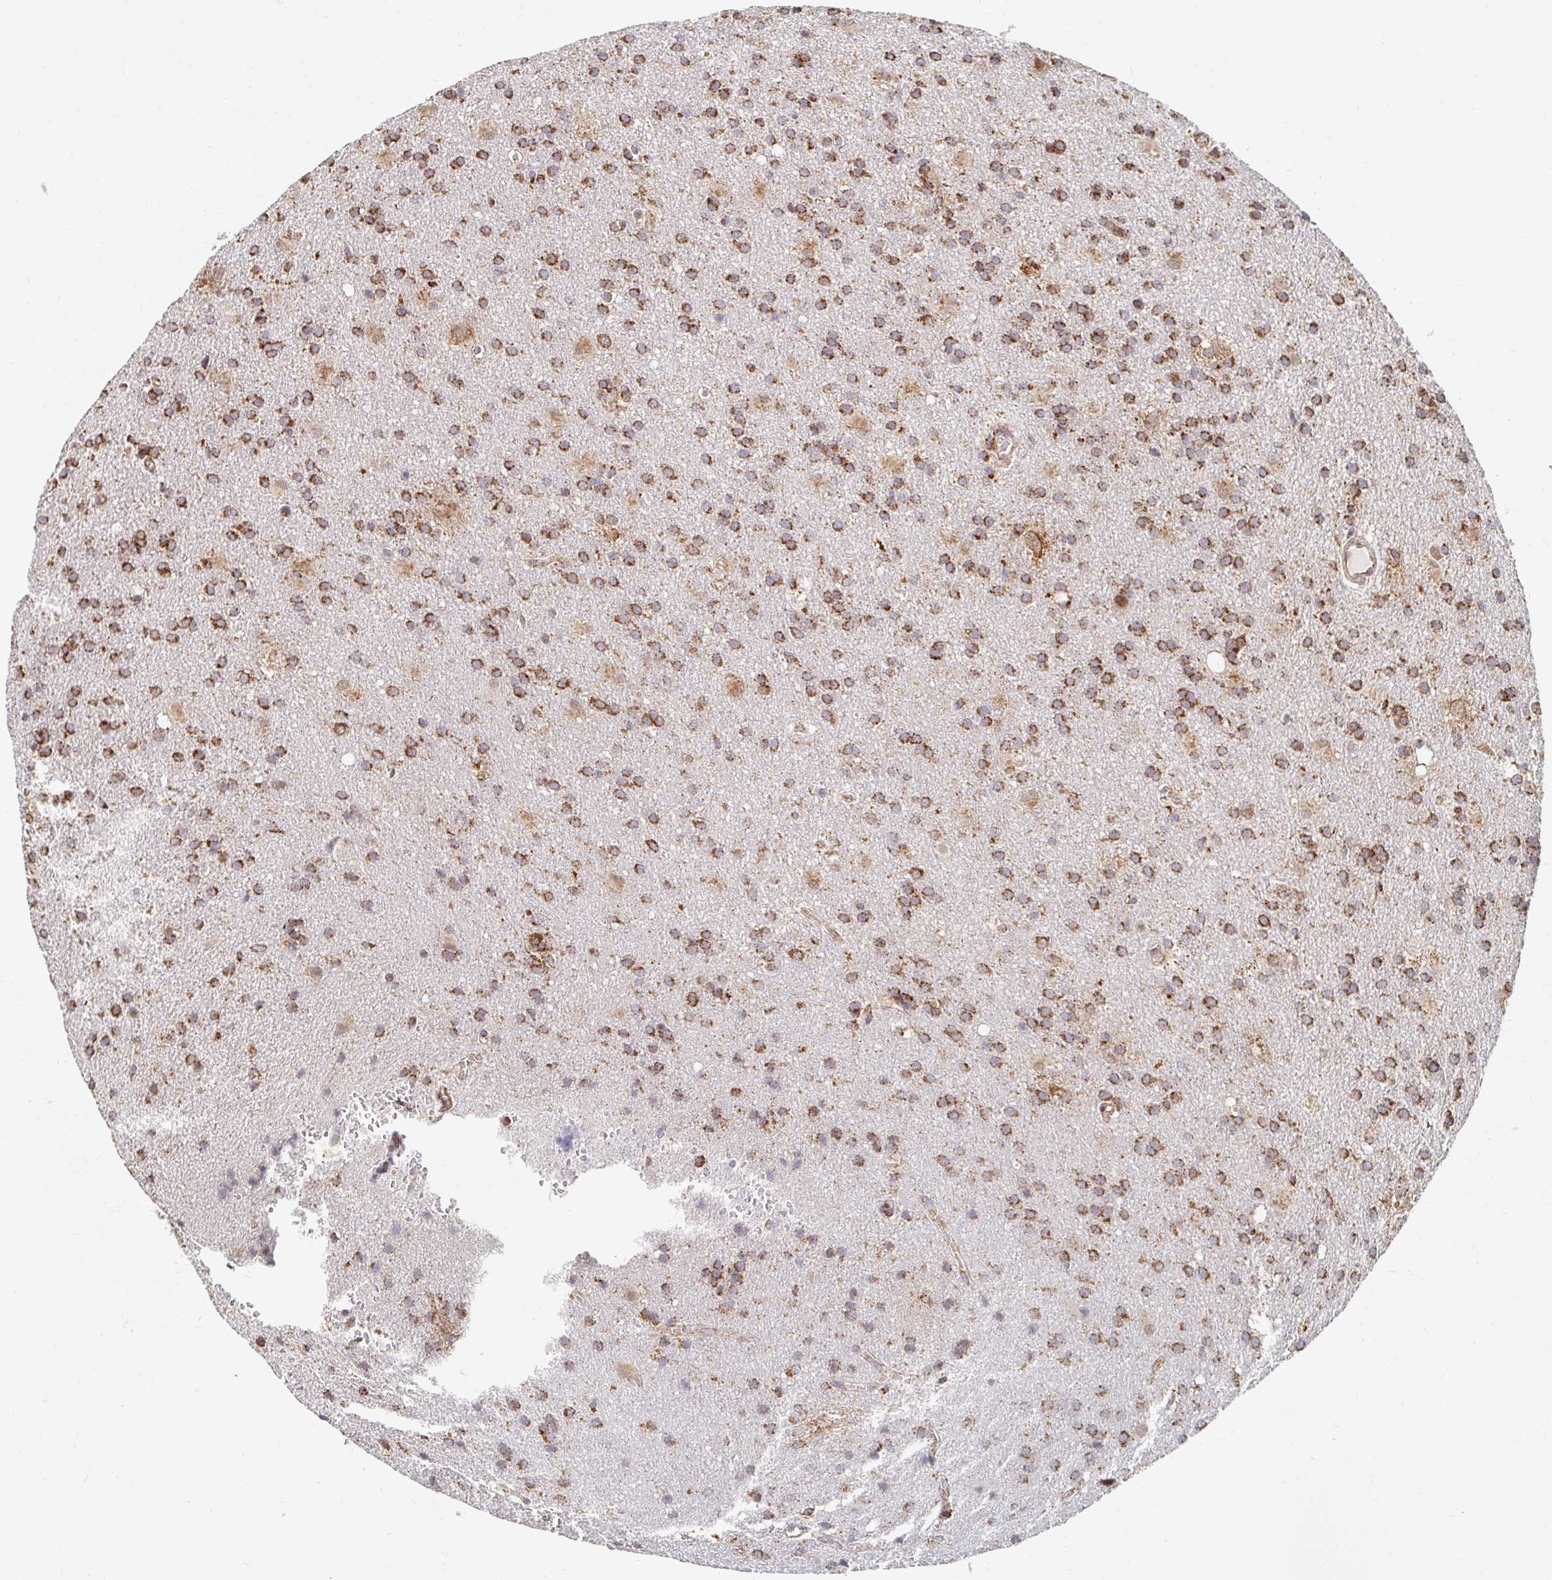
{"staining": {"intensity": "moderate", "quantity": ">75%", "location": "cytoplasmic/membranous"}, "tissue": "glioma", "cell_type": "Tumor cells", "image_type": "cancer", "snomed": [{"axis": "morphology", "description": "Glioma, malignant, Low grade"}, {"axis": "topography", "description": "Brain"}], "caption": "Glioma stained with DAB immunohistochemistry (IHC) exhibits medium levels of moderate cytoplasmic/membranous positivity in about >75% of tumor cells. The staining was performed using DAB (3,3'-diaminobenzidine), with brown indicating positive protein expression. Nuclei are stained blue with hematoxylin.", "gene": "MAVS", "patient": {"sex": "male", "age": 66}}